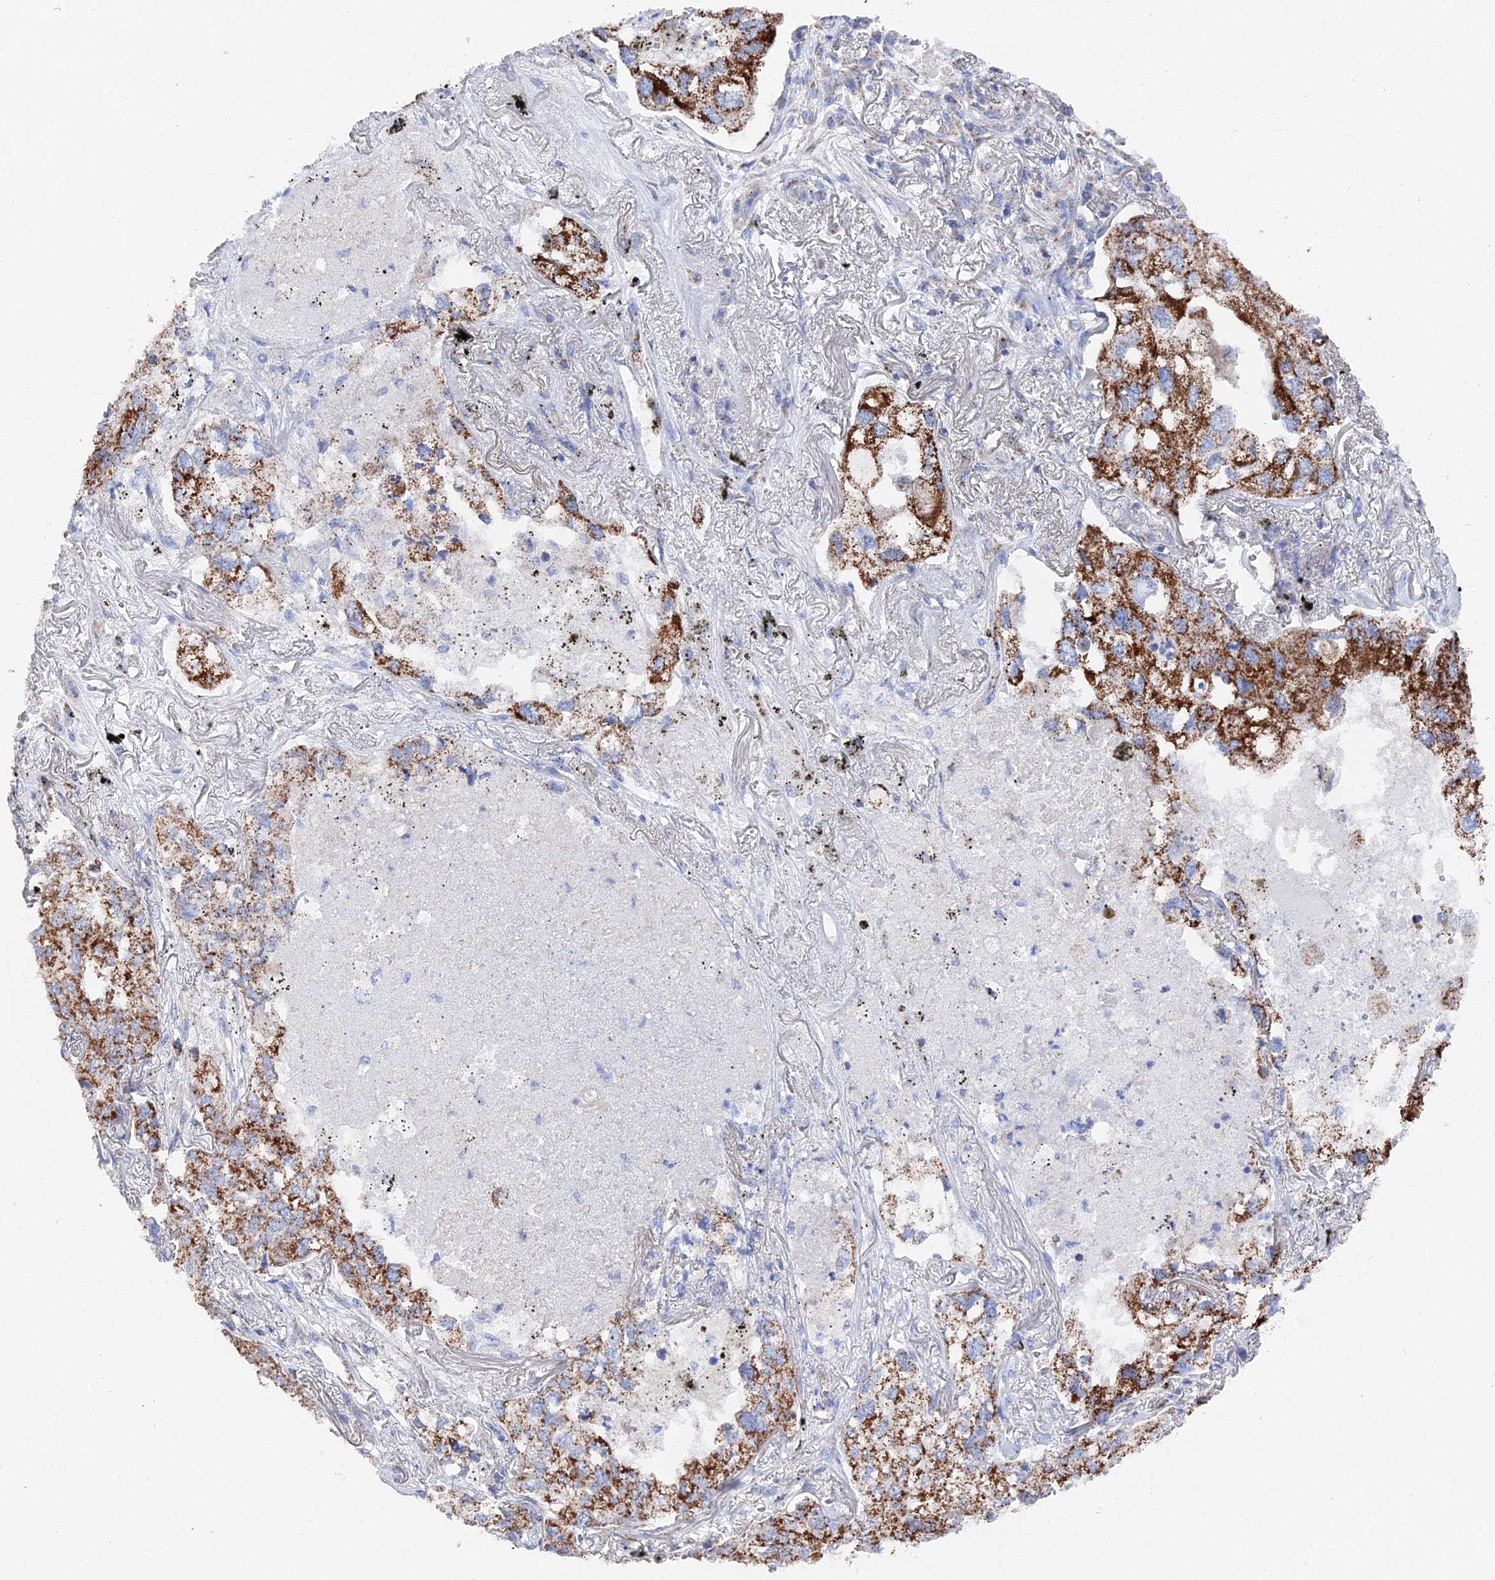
{"staining": {"intensity": "strong", "quantity": ">75%", "location": "cytoplasmic/membranous"}, "tissue": "lung cancer", "cell_type": "Tumor cells", "image_type": "cancer", "snomed": [{"axis": "morphology", "description": "Adenocarcinoma, NOS"}, {"axis": "topography", "description": "Lung"}], "caption": "Lung adenocarcinoma was stained to show a protein in brown. There is high levels of strong cytoplasmic/membranous expression in approximately >75% of tumor cells. (brown staining indicates protein expression, while blue staining denotes nuclei).", "gene": "IFT80", "patient": {"sex": "male", "age": 65}}